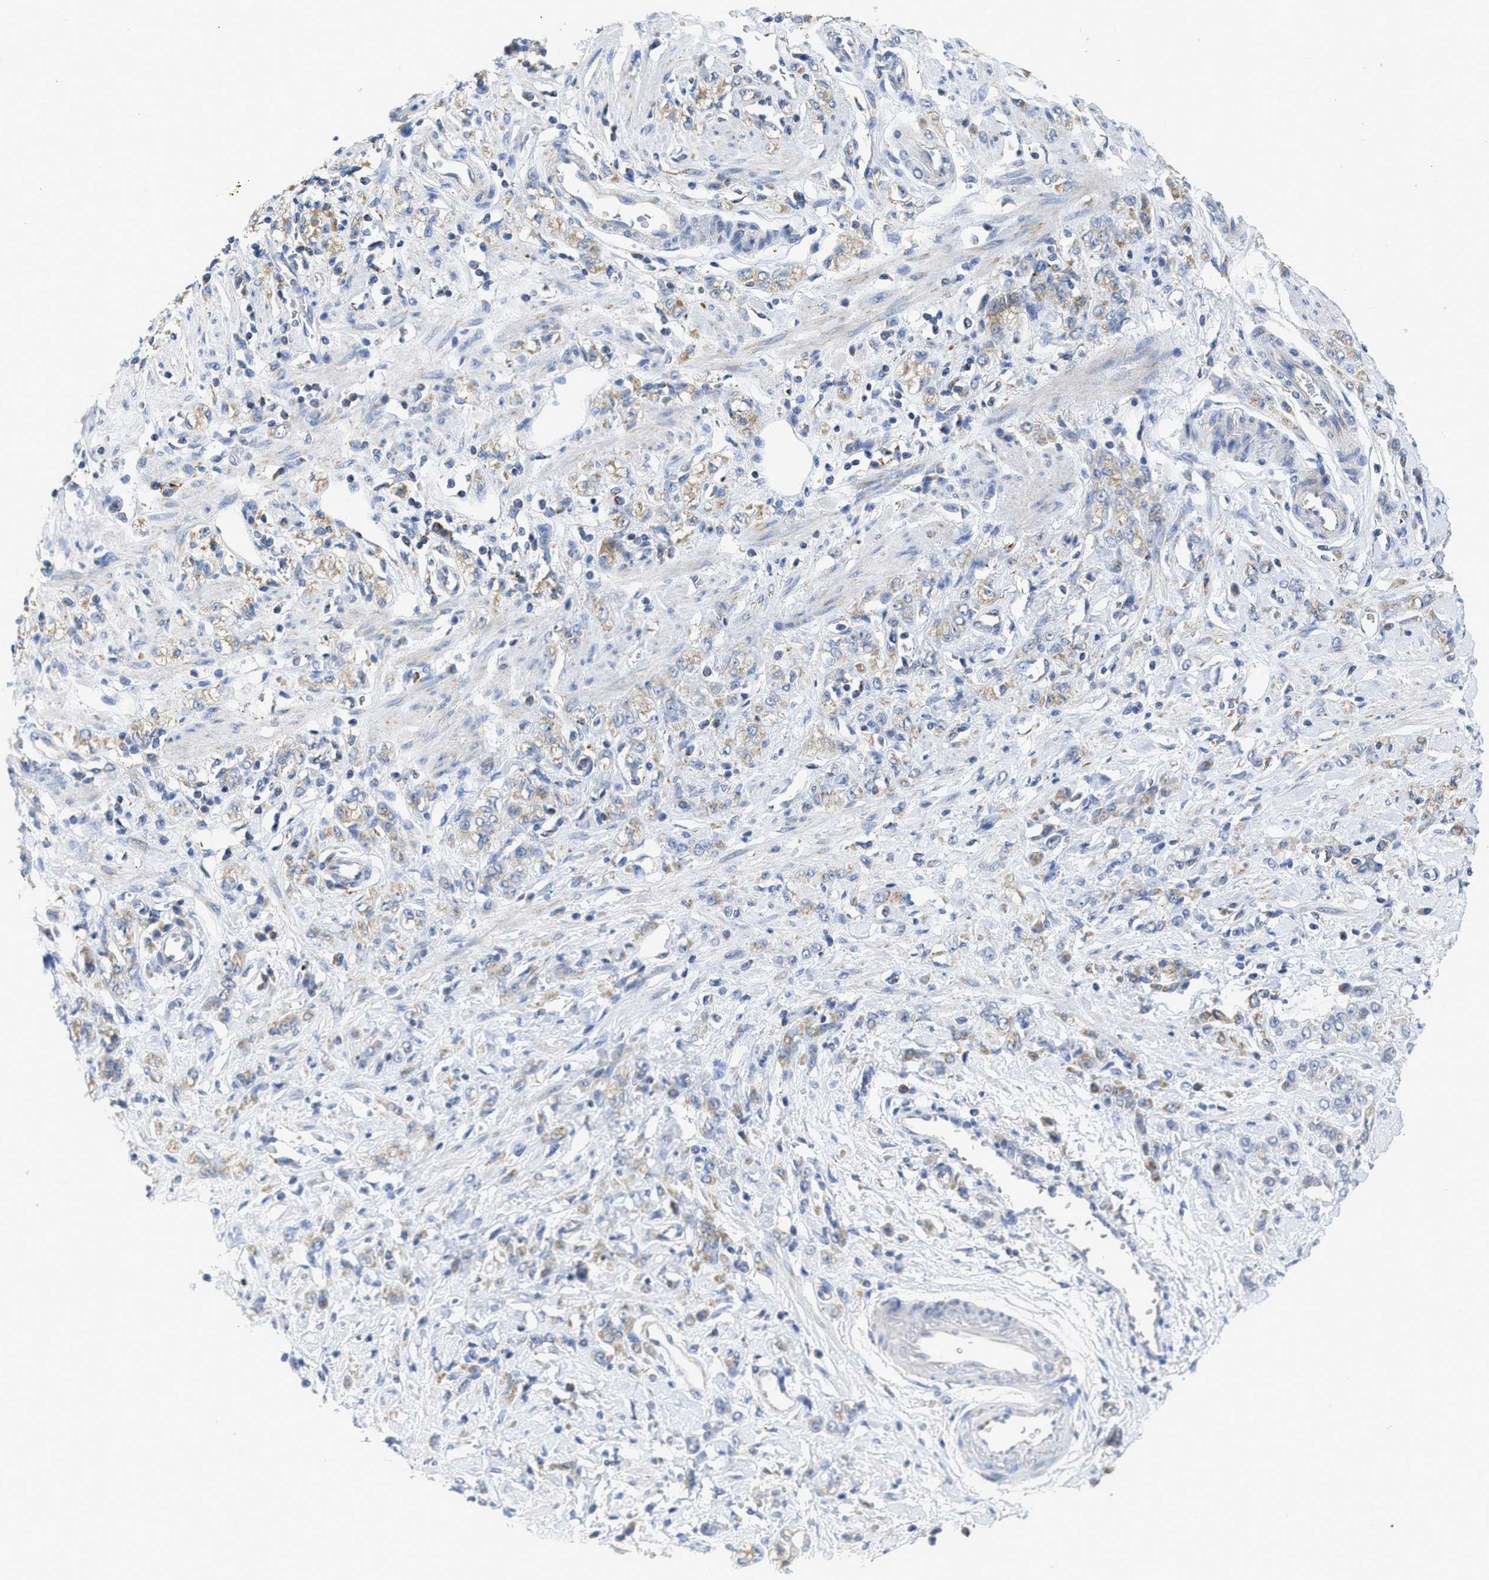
{"staining": {"intensity": "weak", "quantity": "25%-75%", "location": "cytoplasmic/membranous"}, "tissue": "stomach cancer", "cell_type": "Tumor cells", "image_type": "cancer", "snomed": [{"axis": "morphology", "description": "Normal tissue, NOS"}, {"axis": "morphology", "description": "Adenocarcinoma, NOS"}, {"axis": "topography", "description": "Stomach"}], "caption": "IHC histopathology image of human stomach cancer (adenocarcinoma) stained for a protein (brown), which exhibits low levels of weak cytoplasmic/membranous staining in approximately 25%-75% of tumor cells.", "gene": "GATD3", "patient": {"sex": "male", "age": 82}}